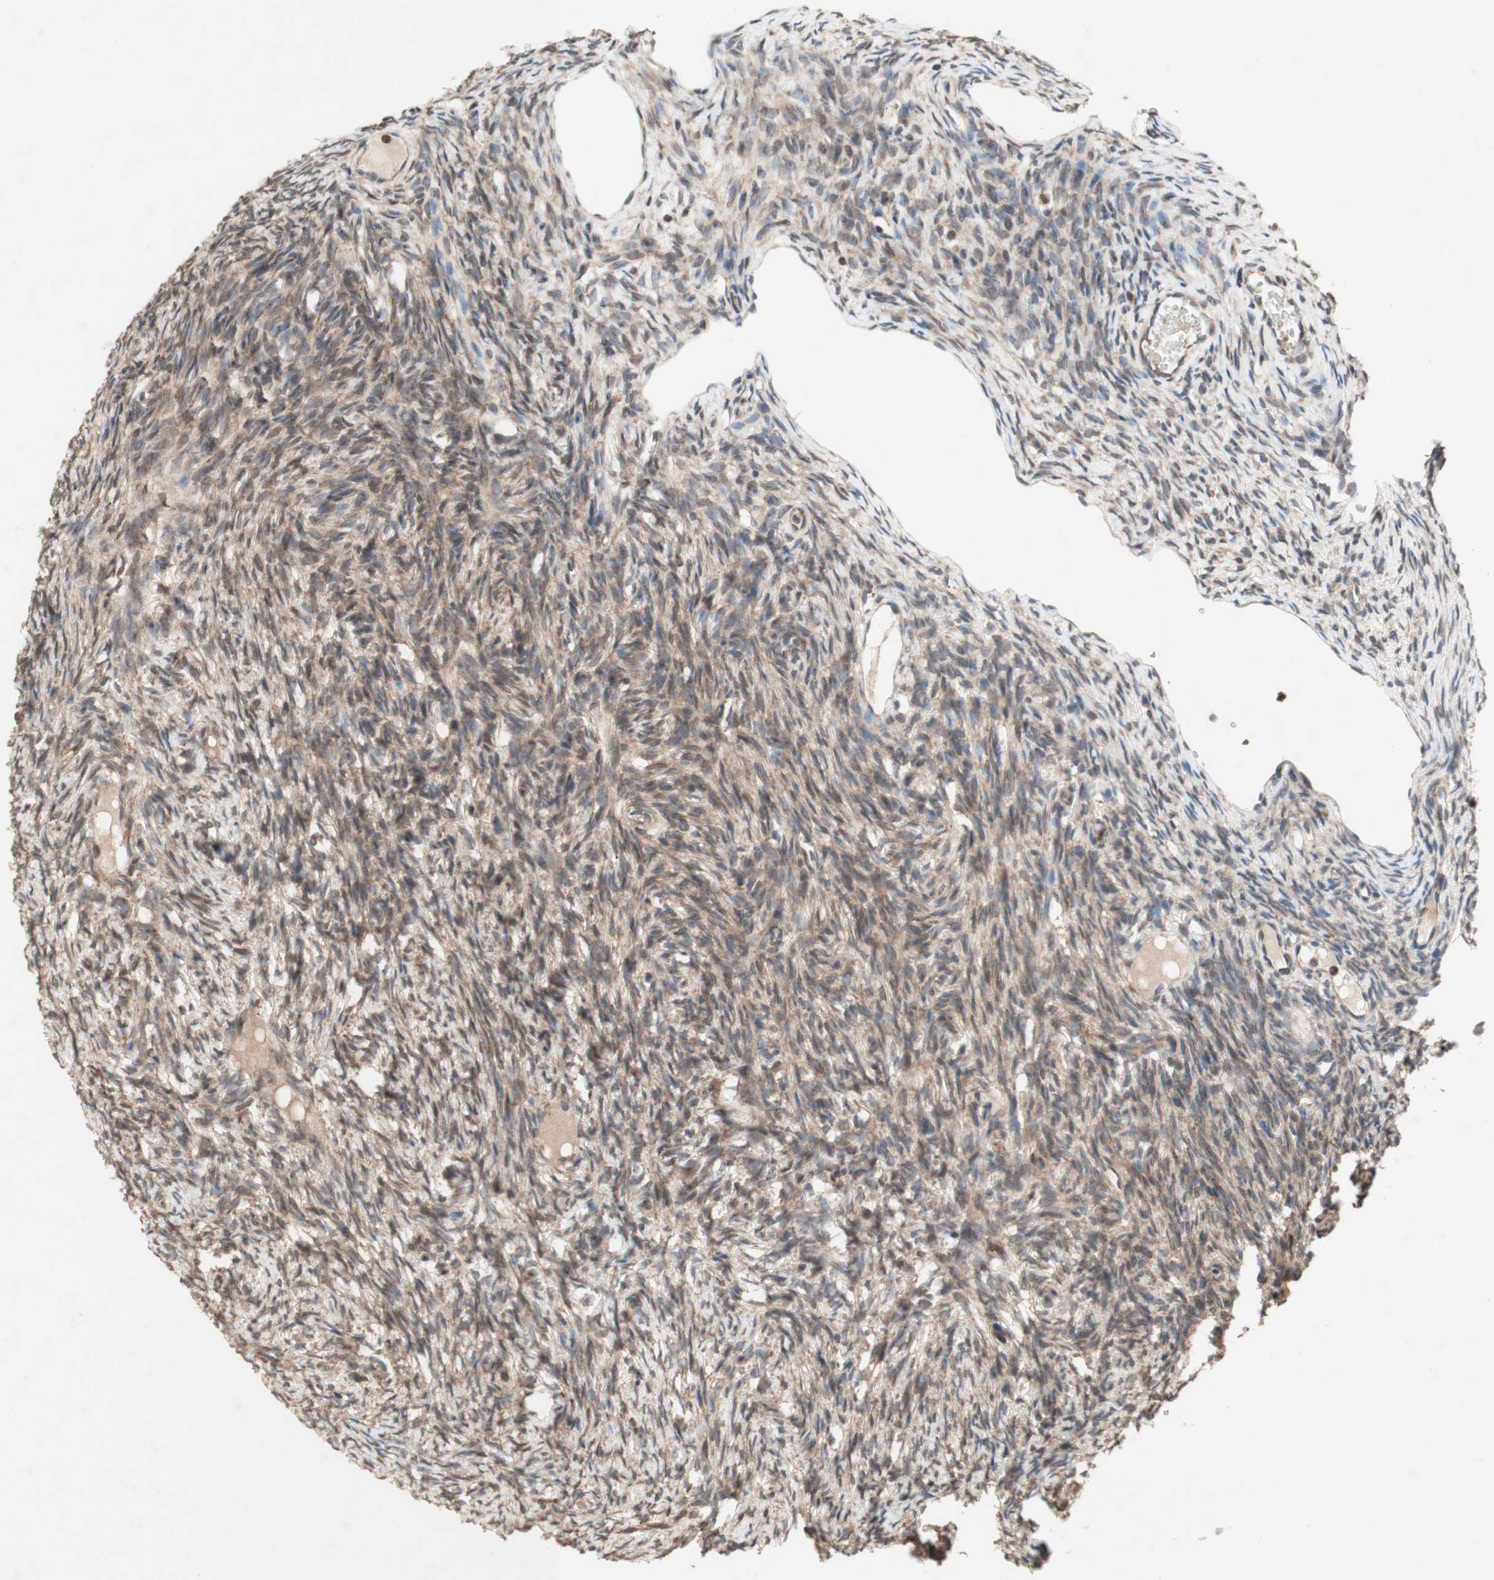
{"staining": {"intensity": "moderate", "quantity": "25%-75%", "location": "cytoplasmic/membranous"}, "tissue": "ovary", "cell_type": "Follicle cells", "image_type": "normal", "snomed": [{"axis": "morphology", "description": "Normal tissue, NOS"}, {"axis": "topography", "description": "Ovary"}], "caption": "Human ovary stained for a protein (brown) exhibits moderate cytoplasmic/membranous positive expression in about 25%-75% of follicle cells.", "gene": "DDOST", "patient": {"sex": "female", "age": 33}}